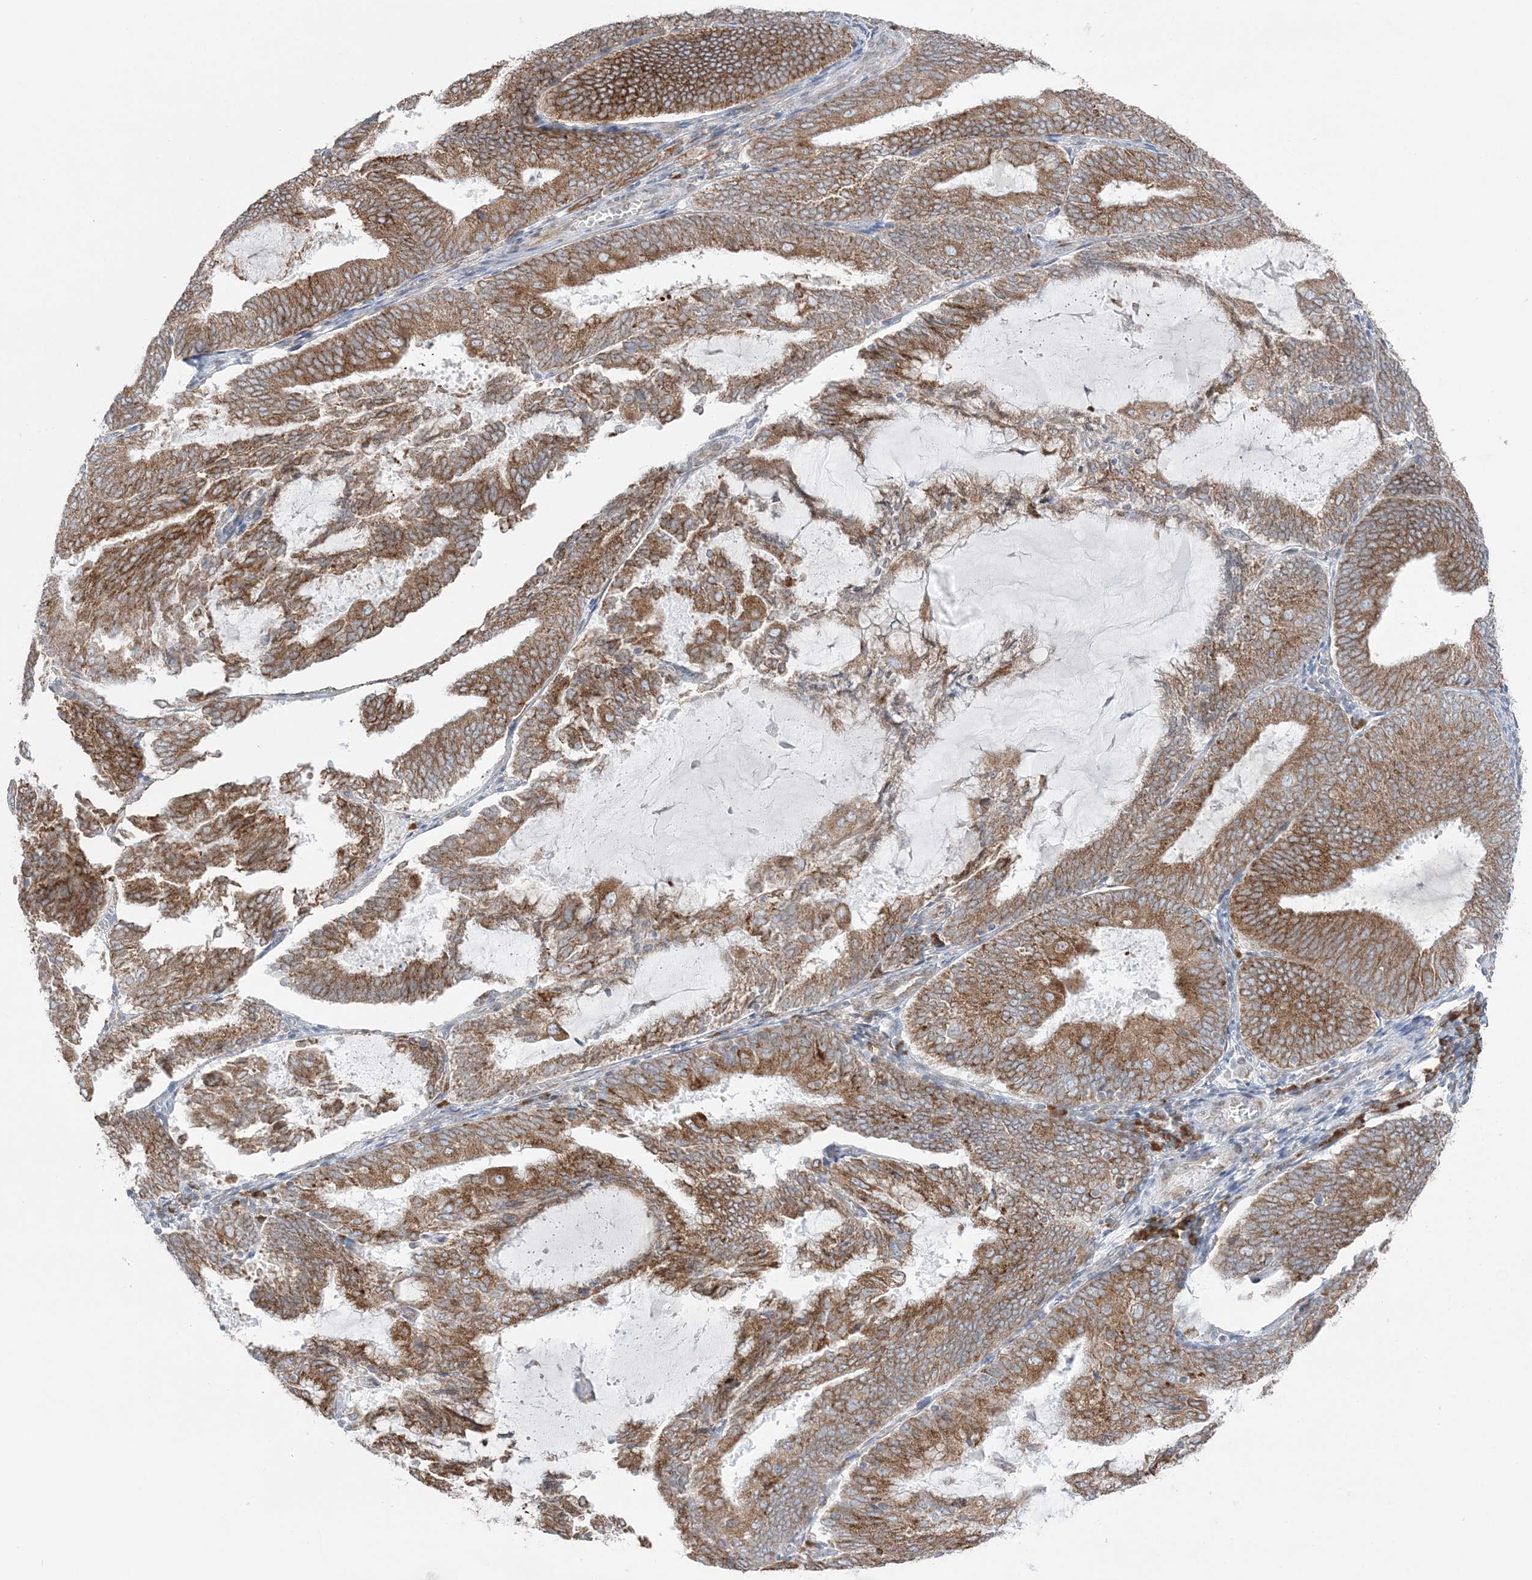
{"staining": {"intensity": "moderate", "quantity": ">75%", "location": "cytoplasmic/membranous"}, "tissue": "endometrial cancer", "cell_type": "Tumor cells", "image_type": "cancer", "snomed": [{"axis": "morphology", "description": "Adenocarcinoma, NOS"}, {"axis": "topography", "description": "Endometrium"}], "caption": "Moderate cytoplasmic/membranous staining is identified in approximately >75% of tumor cells in endometrial cancer.", "gene": "TMED10", "patient": {"sex": "female", "age": 81}}